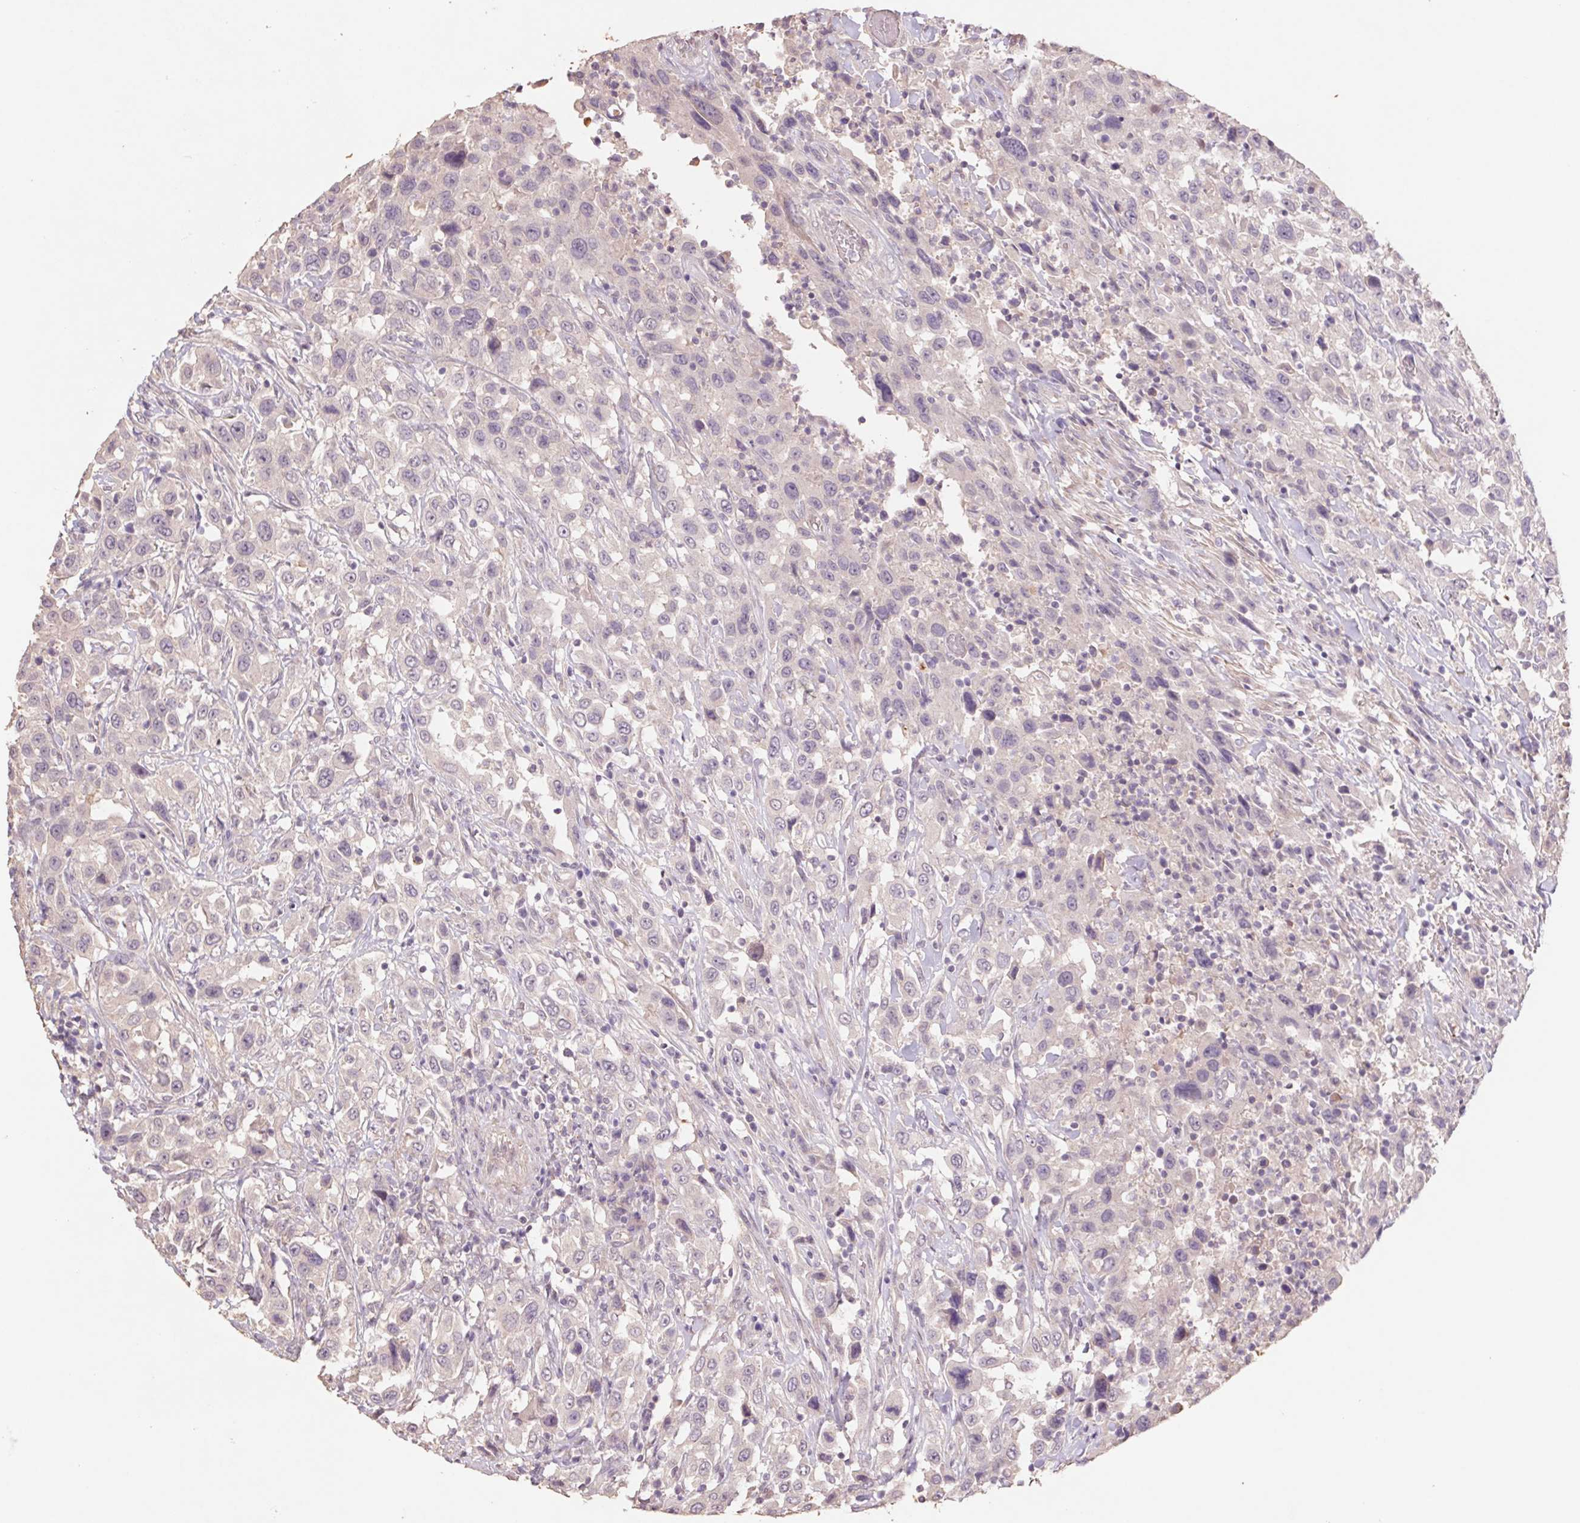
{"staining": {"intensity": "negative", "quantity": "none", "location": "none"}, "tissue": "urothelial cancer", "cell_type": "Tumor cells", "image_type": "cancer", "snomed": [{"axis": "morphology", "description": "Urothelial carcinoma, High grade"}, {"axis": "topography", "description": "Urinary bladder"}], "caption": "There is no significant staining in tumor cells of urothelial cancer. (Brightfield microscopy of DAB (3,3'-diaminobenzidine) IHC at high magnification).", "gene": "GRM2", "patient": {"sex": "male", "age": 61}}